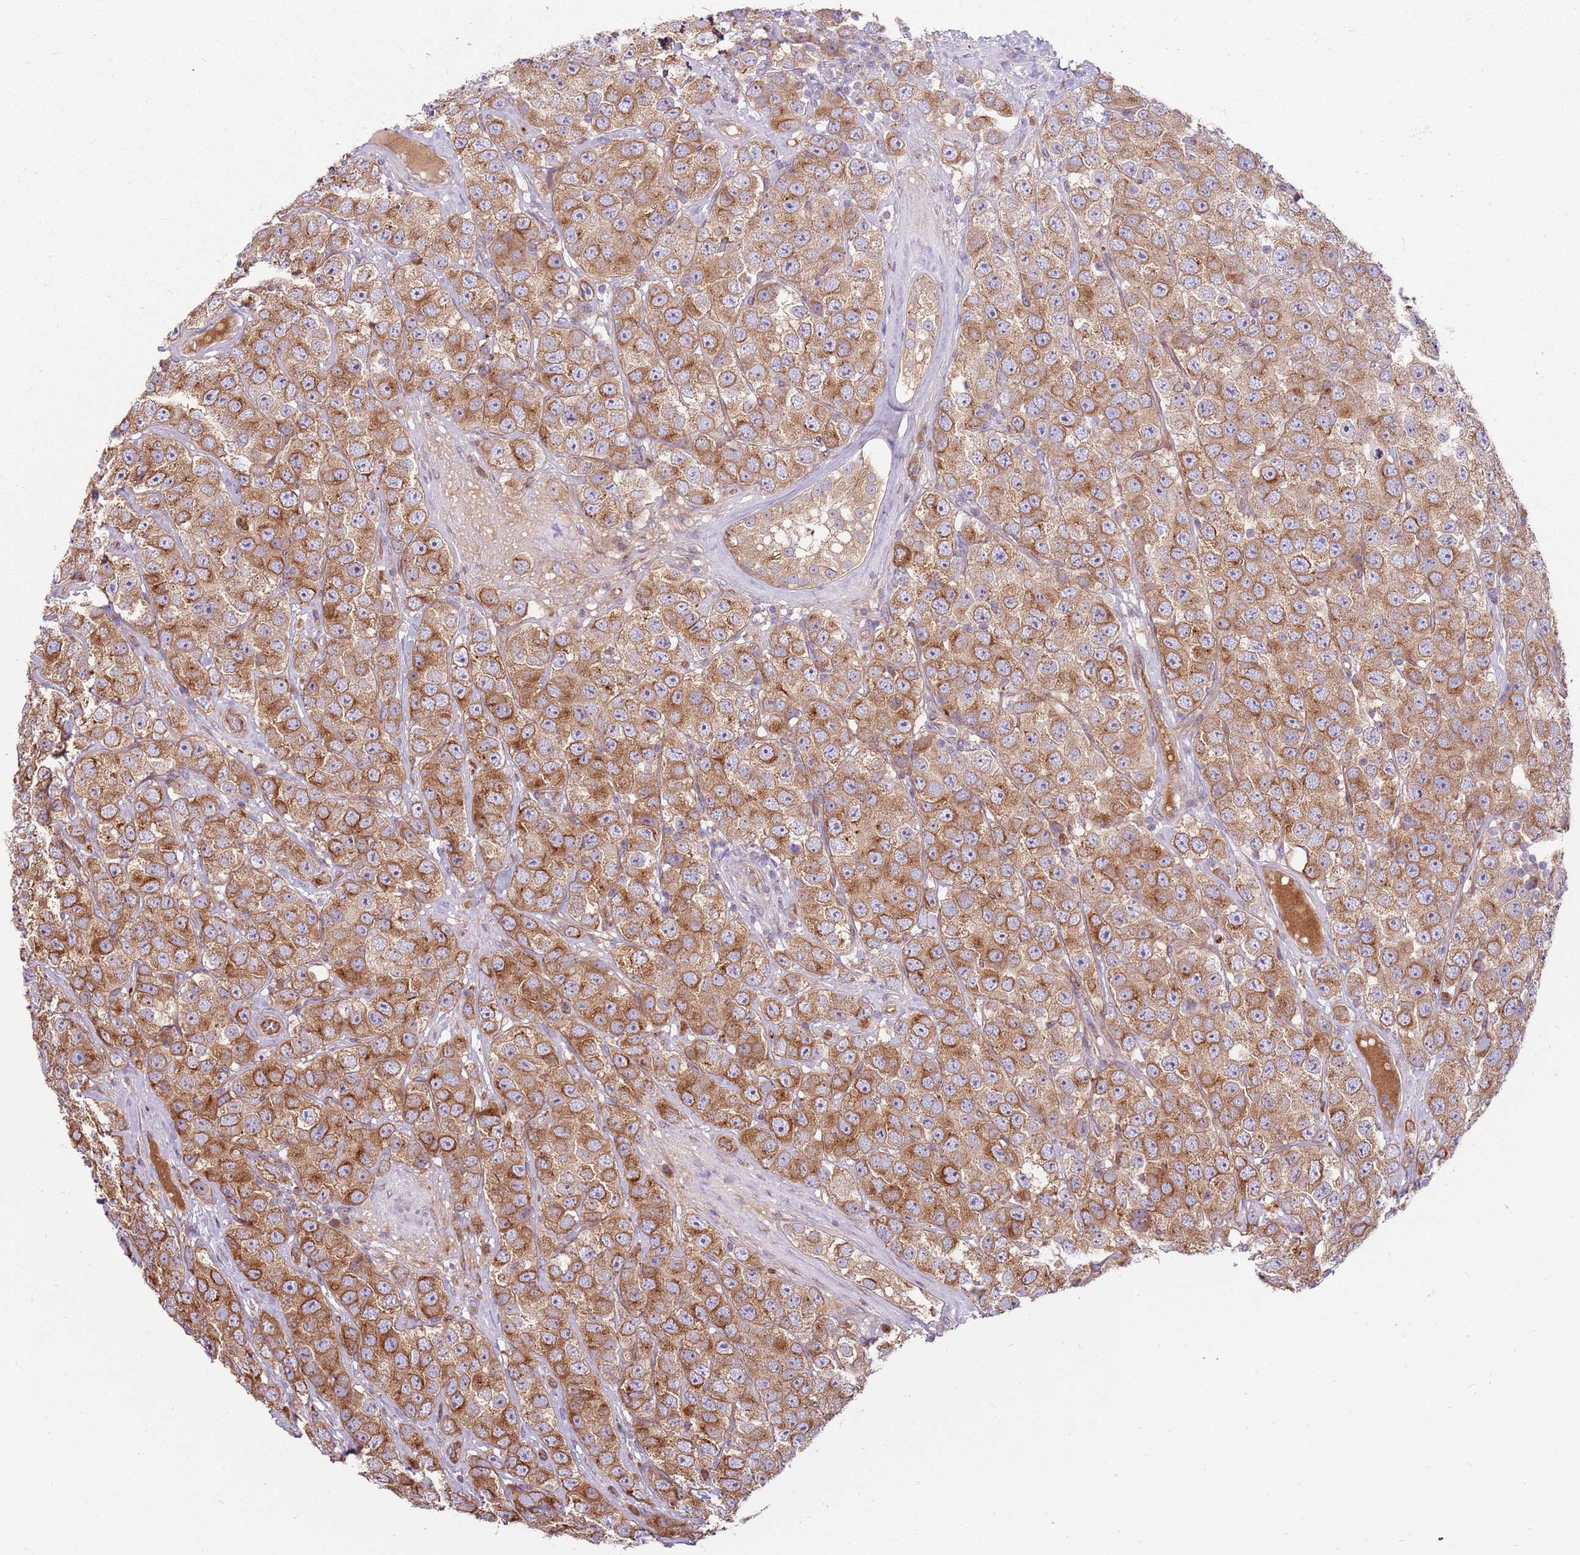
{"staining": {"intensity": "strong", "quantity": ">75%", "location": "cytoplasmic/membranous"}, "tissue": "testis cancer", "cell_type": "Tumor cells", "image_type": "cancer", "snomed": [{"axis": "morphology", "description": "Seminoma, NOS"}, {"axis": "topography", "description": "Testis"}], "caption": "DAB immunohistochemical staining of human seminoma (testis) demonstrates strong cytoplasmic/membranous protein staining in approximately >75% of tumor cells. The staining was performed using DAB (3,3'-diaminobenzidine) to visualize the protein expression in brown, while the nuclei were stained in blue with hematoxylin (Magnification: 20x).", "gene": "EMC1", "patient": {"sex": "male", "age": 28}}